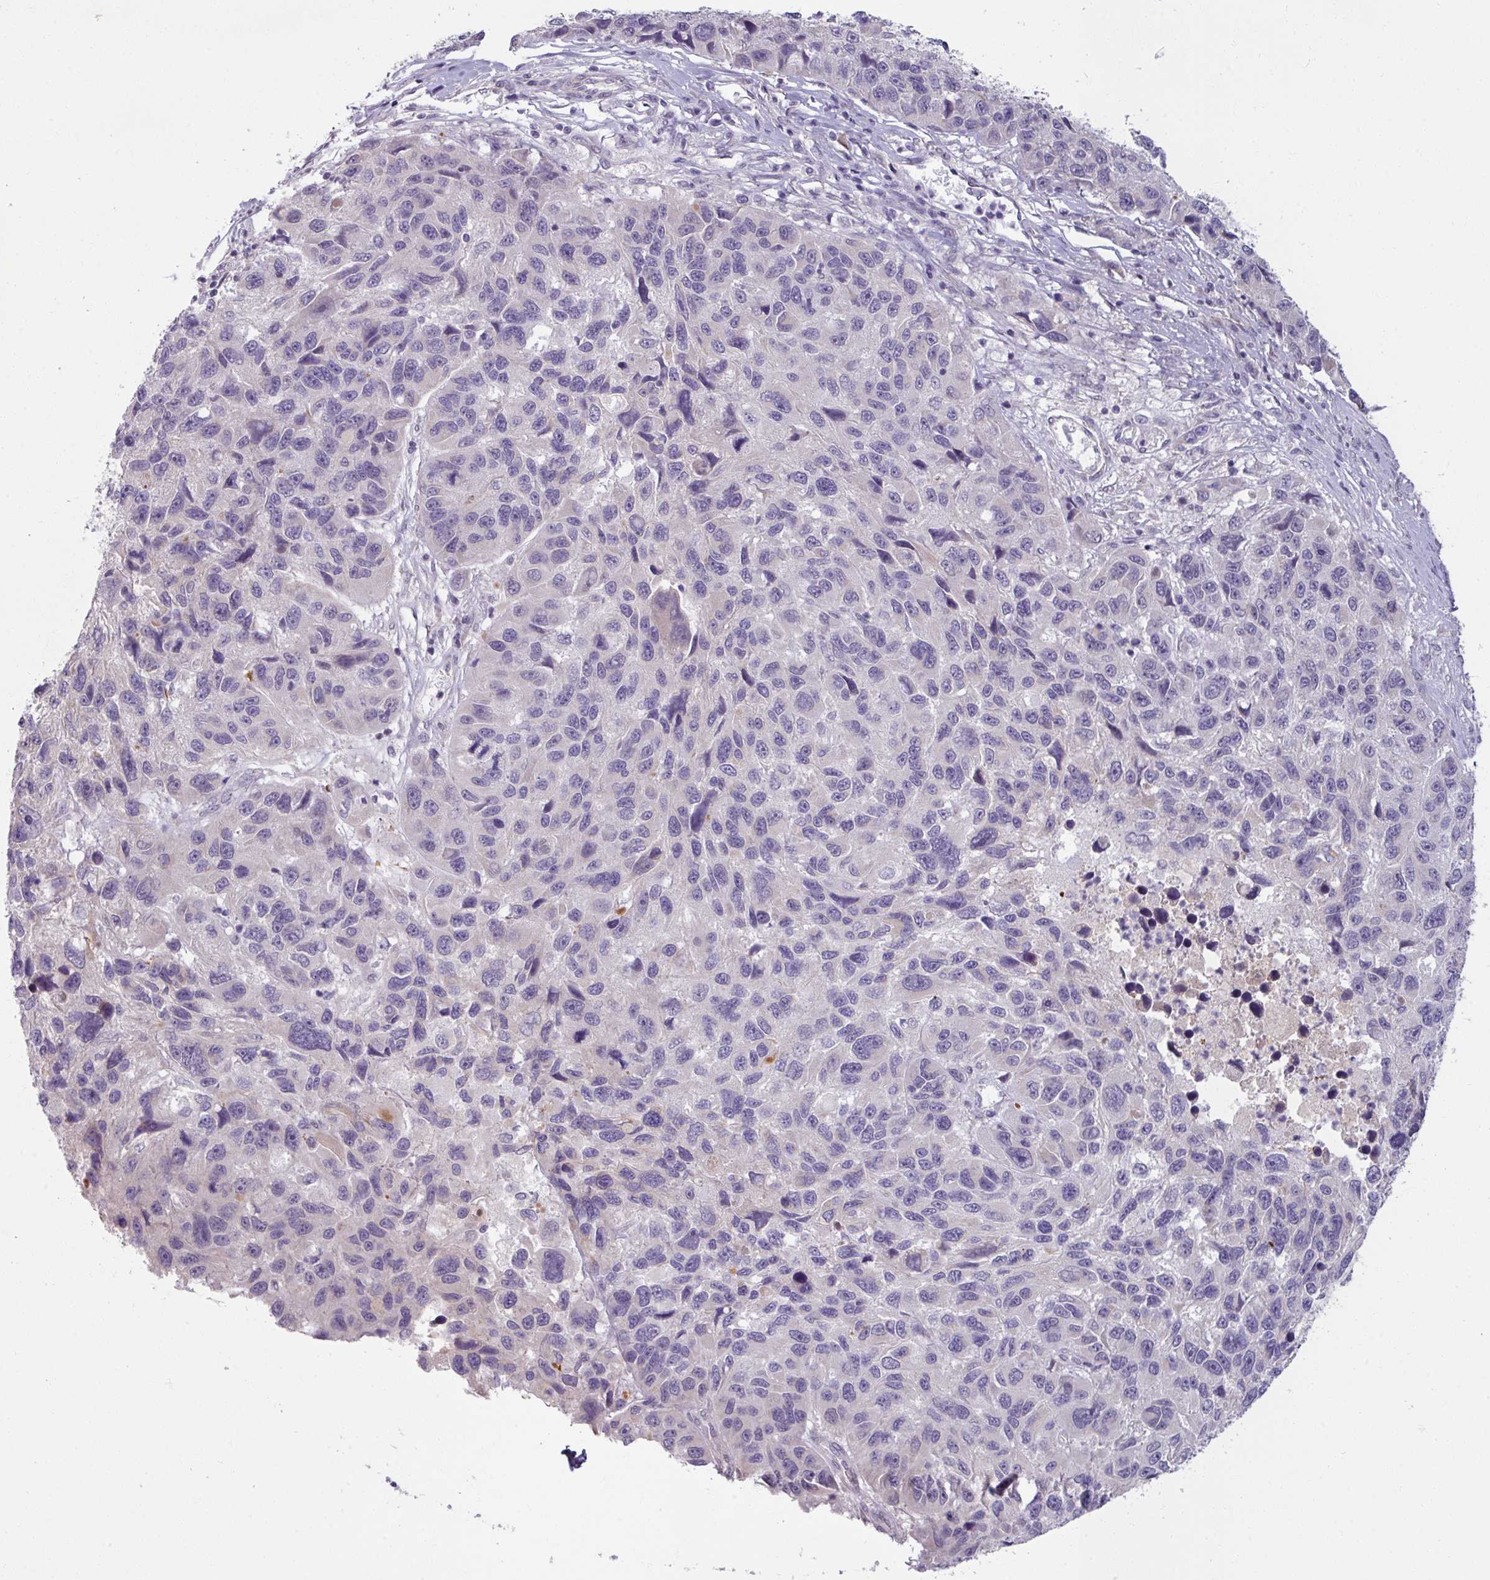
{"staining": {"intensity": "negative", "quantity": "none", "location": "none"}, "tissue": "melanoma", "cell_type": "Tumor cells", "image_type": "cancer", "snomed": [{"axis": "morphology", "description": "Malignant melanoma, NOS"}, {"axis": "topography", "description": "Skin"}], "caption": "A high-resolution histopathology image shows IHC staining of malignant melanoma, which exhibits no significant expression in tumor cells.", "gene": "UVSSA", "patient": {"sex": "male", "age": 53}}